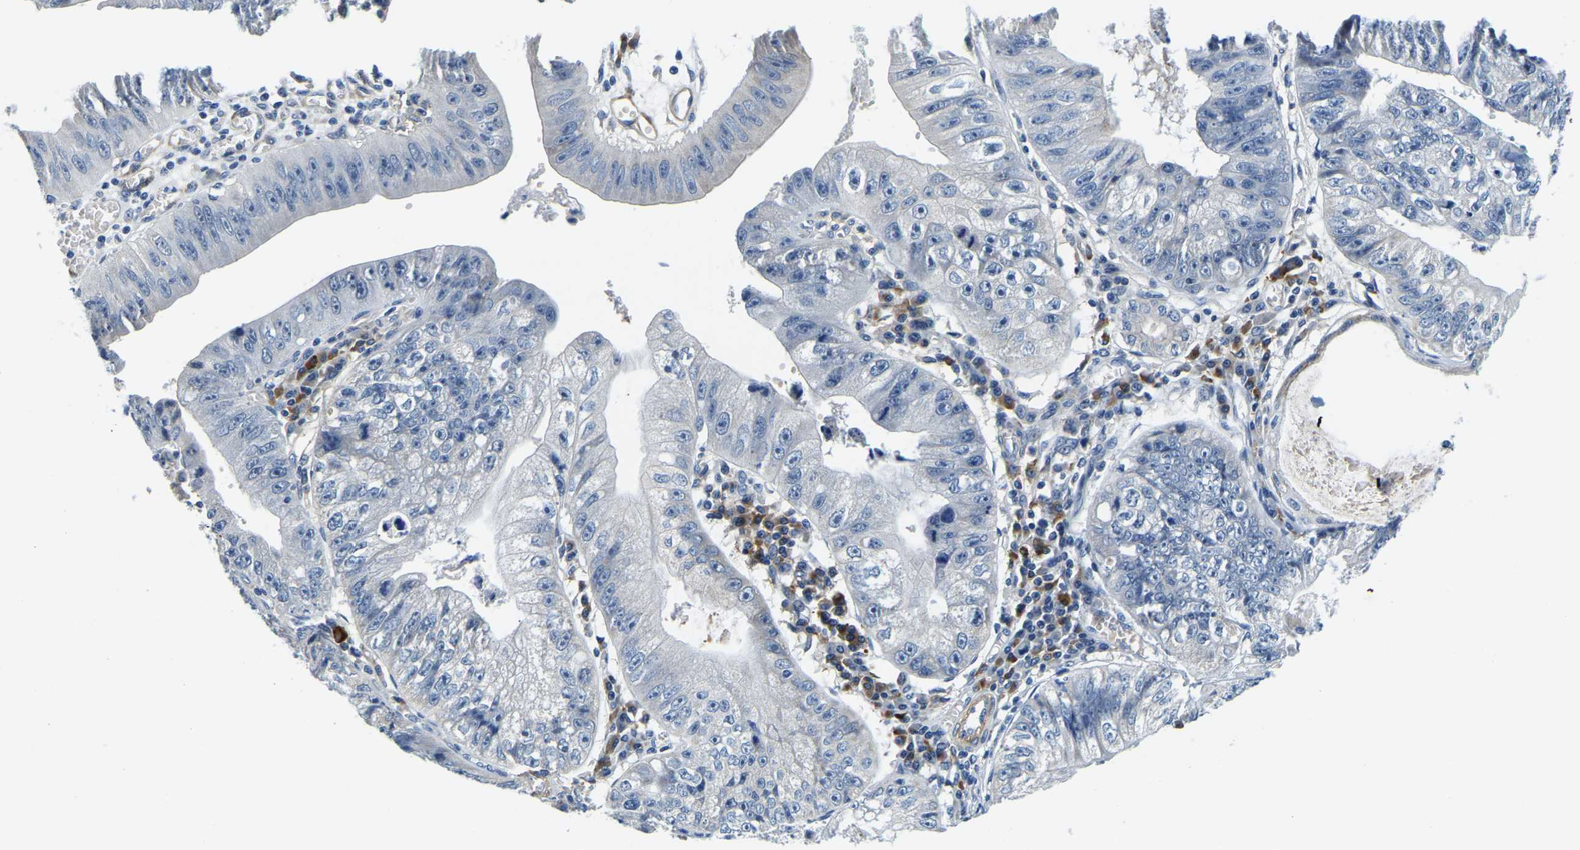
{"staining": {"intensity": "negative", "quantity": "none", "location": "none"}, "tissue": "stomach cancer", "cell_type": "Tumor cells", "image_type": "cancer", "snomed": [{"axis": "morphology", "description": "Adenocarcinoma, NOS"}, {"axis": "topography", "description": "Stomach"}], "caption": "Tumor cells are negative for brown protein staining in stomach cancer (adenocarcinoma).", "gene": "LIAS", "patient": {"sex": "male", "age": 59}}